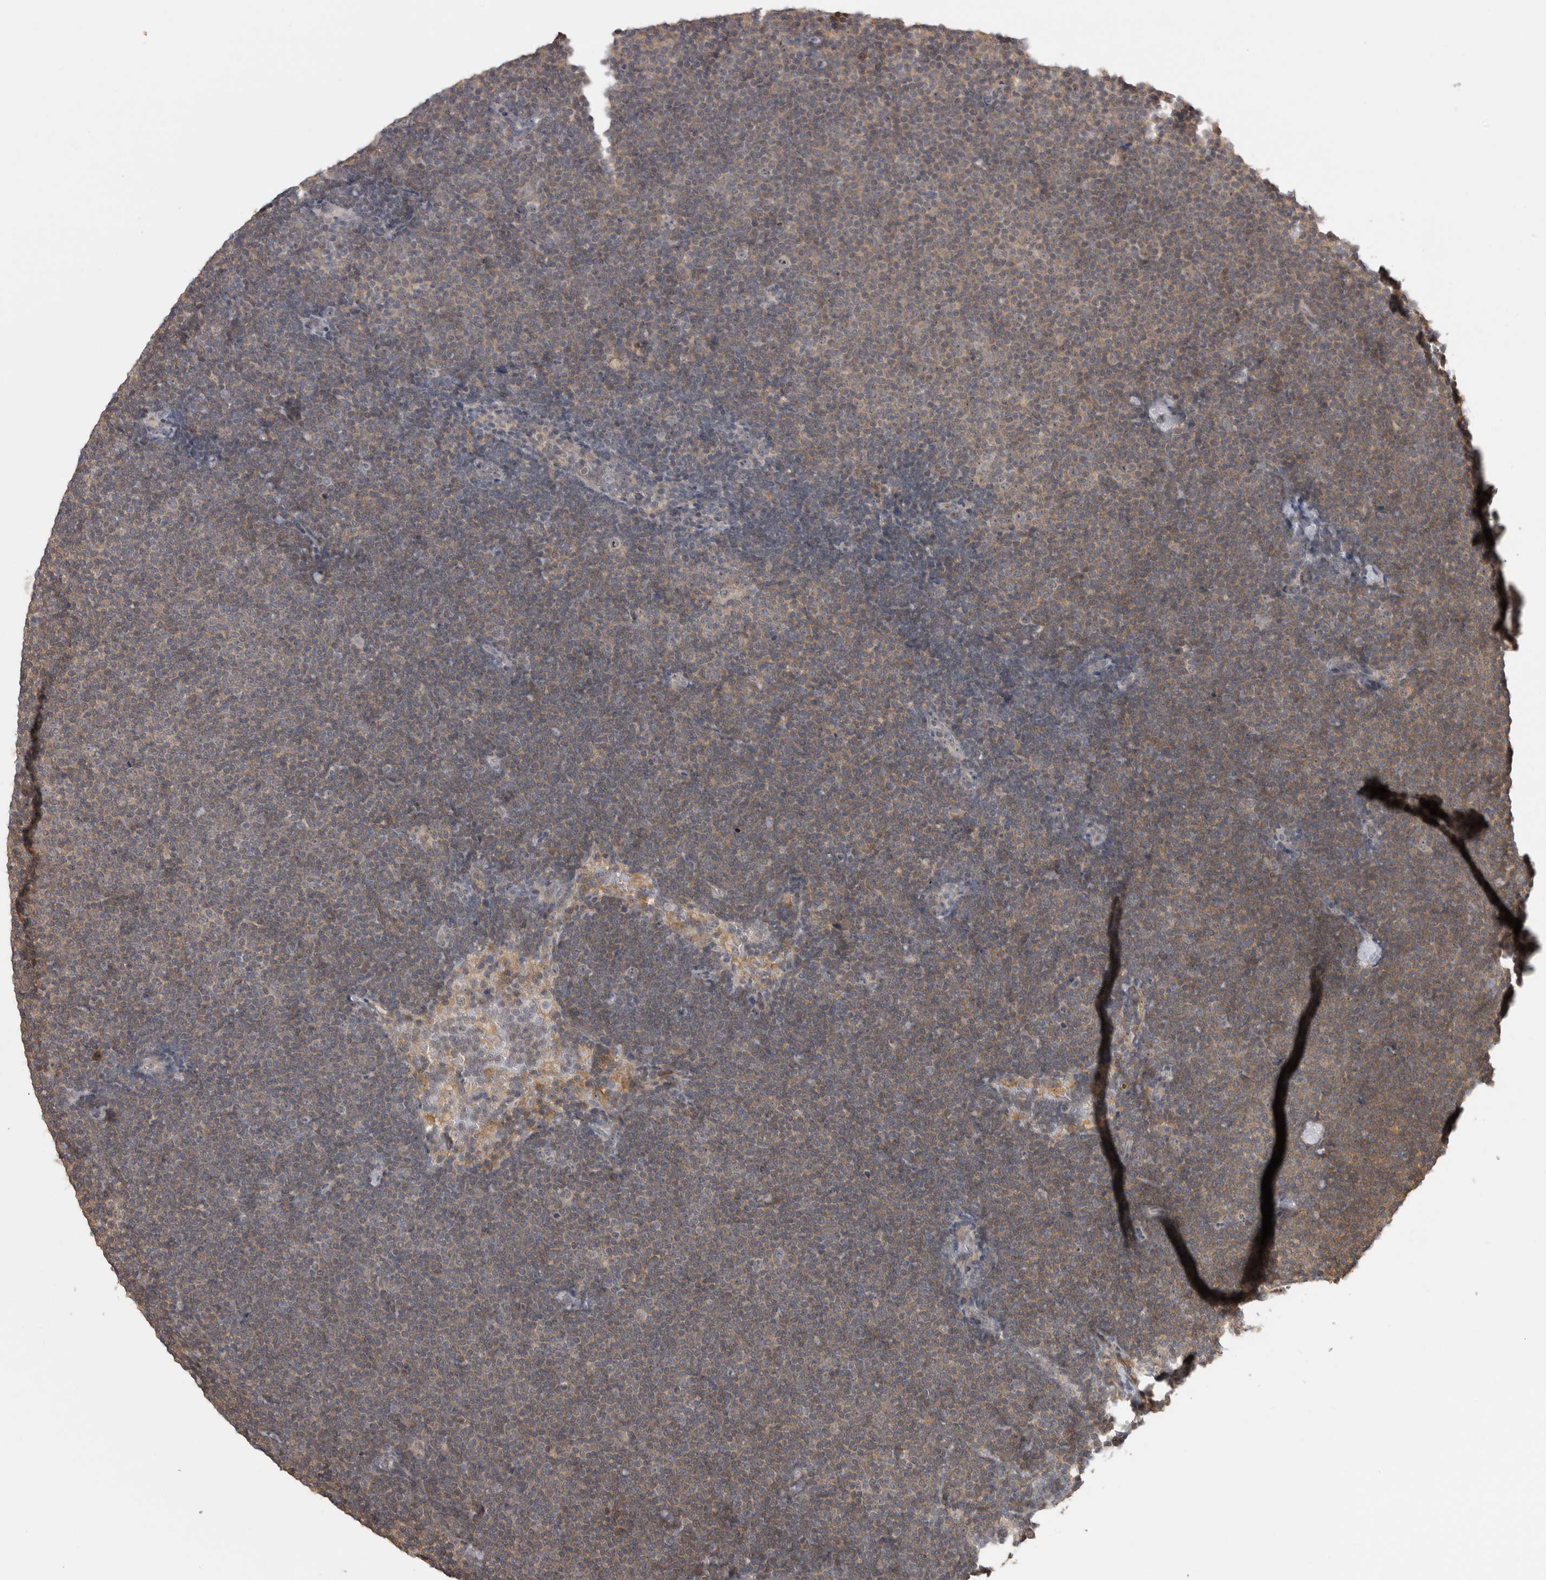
{"staining": {"intensity": "weak", "quantity": "25%-75%", "location": "cytoplasmic/membranous"}, "tissue": "lymphoma", "cell_type": "Tumor cells", "image_type": "cancer", "snomed": [{"axis": "morphology", "description": "Malignant lymphoma, non-Hodgkin's type, Low grade"}, {"axis": "topography", "description": "Lymph node"}], "caption": "Protein staining exhibits weak cytoplasmic/membranous positivity in about 25%-75% of tumor cells in lymphoma. (DAB (3,3'-diaminobenzidine) IHC with brightfield microscopy, high magnification).", "gene": "RBM28", "patient": {"sex": "female", "age": 53}}